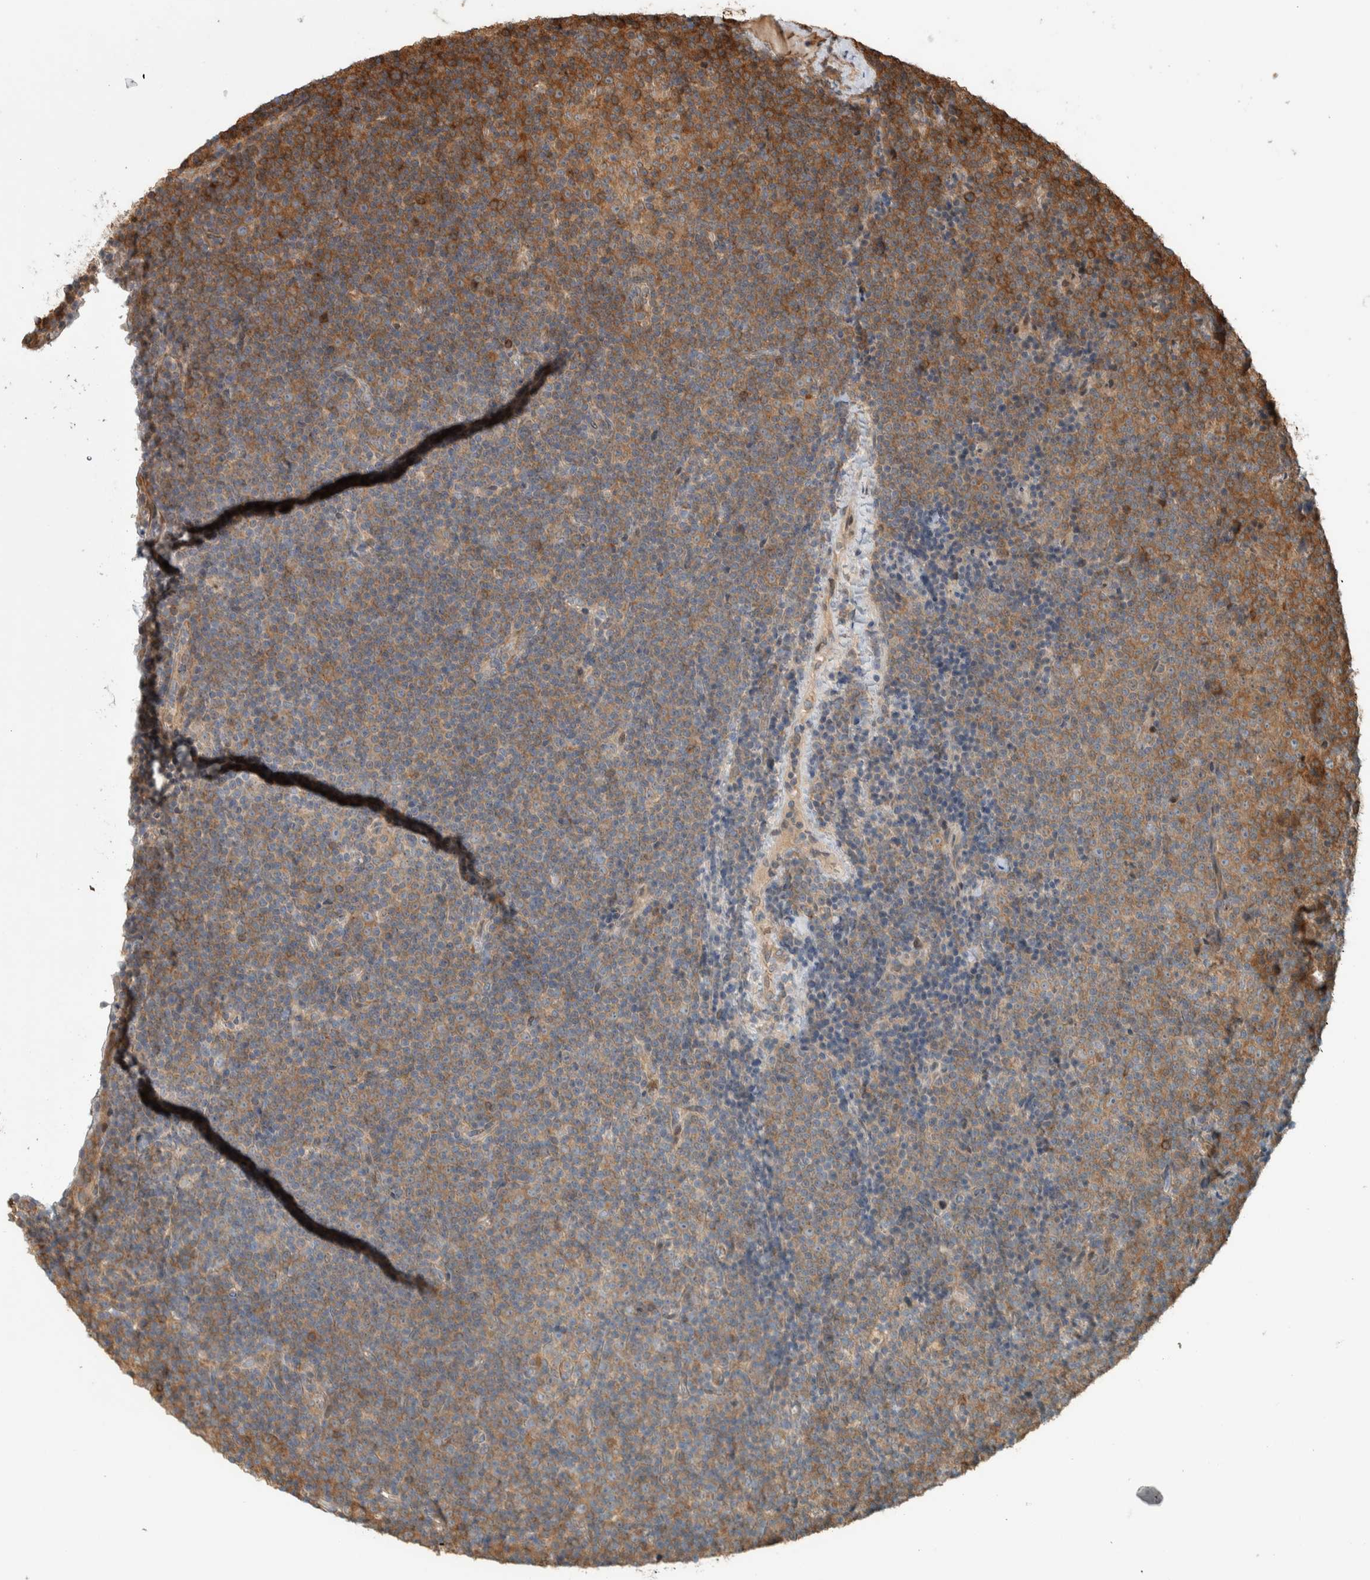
{"staining": {"intensity": "moderate", "quantity": ">75%", "location": "cytoplasmic/membranous"}, "tissue": "lymphoma", "cell_type": "Tumor cells", "image_type": "cancer", "snomed": [{"axis": "morphology", "description": "Malignant lymphoma, non-Hodgkin's type, Low grade"}, {"axis": "topography", "description": "Lymph node"}], "caption": "IHC of human lymphoma demonstrates medium levels of moderate cytoplasmic/membranous staining in about >75% of tumor cells.", "gene": "CNTROB", "patient": {"sex": "female", "age": 67}}